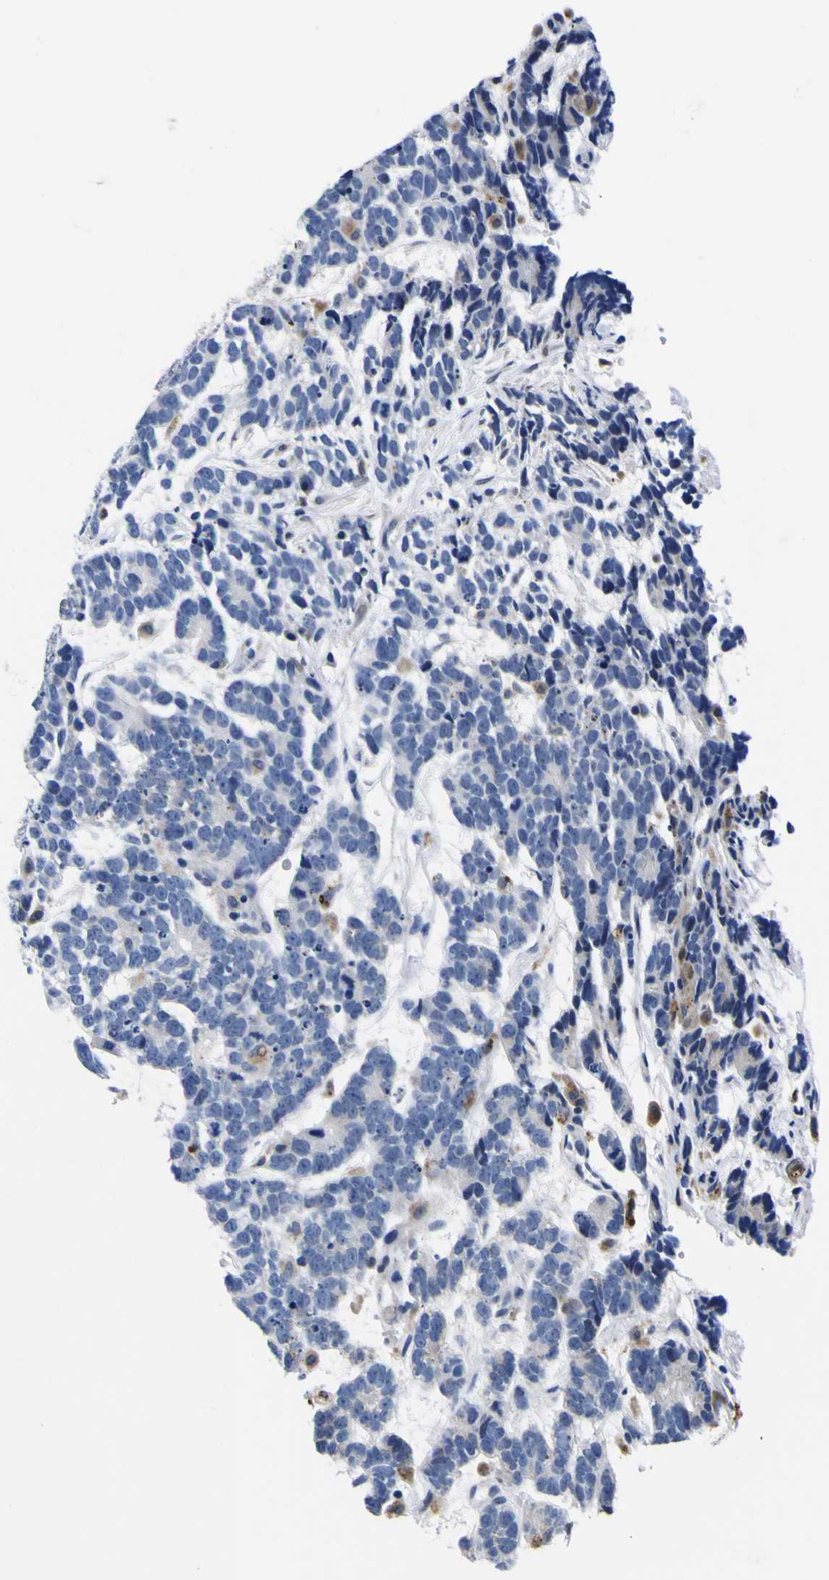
{"staining": {"intensity": "negative", "quantity": "none", "location": "none"}, "tissue": "testis cancer", "cell_type": "Tumor cells", "image_type": "cancer", "snomed": [{"axis": "morphology", "description": "Carcinoma, Embryonal, NOS"}, {"axis": "topography", "description": "Testis"}], "caption": "Immunohistochemistry (IHC) image of neoplastic tissue: human testis cancer (embryonal carcinoma) stained with DAB (3,3'-diaminobenzidine) shows no significant protein positivity in tumor cells.", "gene": "IGFLR1", "patient": {"sex": "male", "age": 26}}